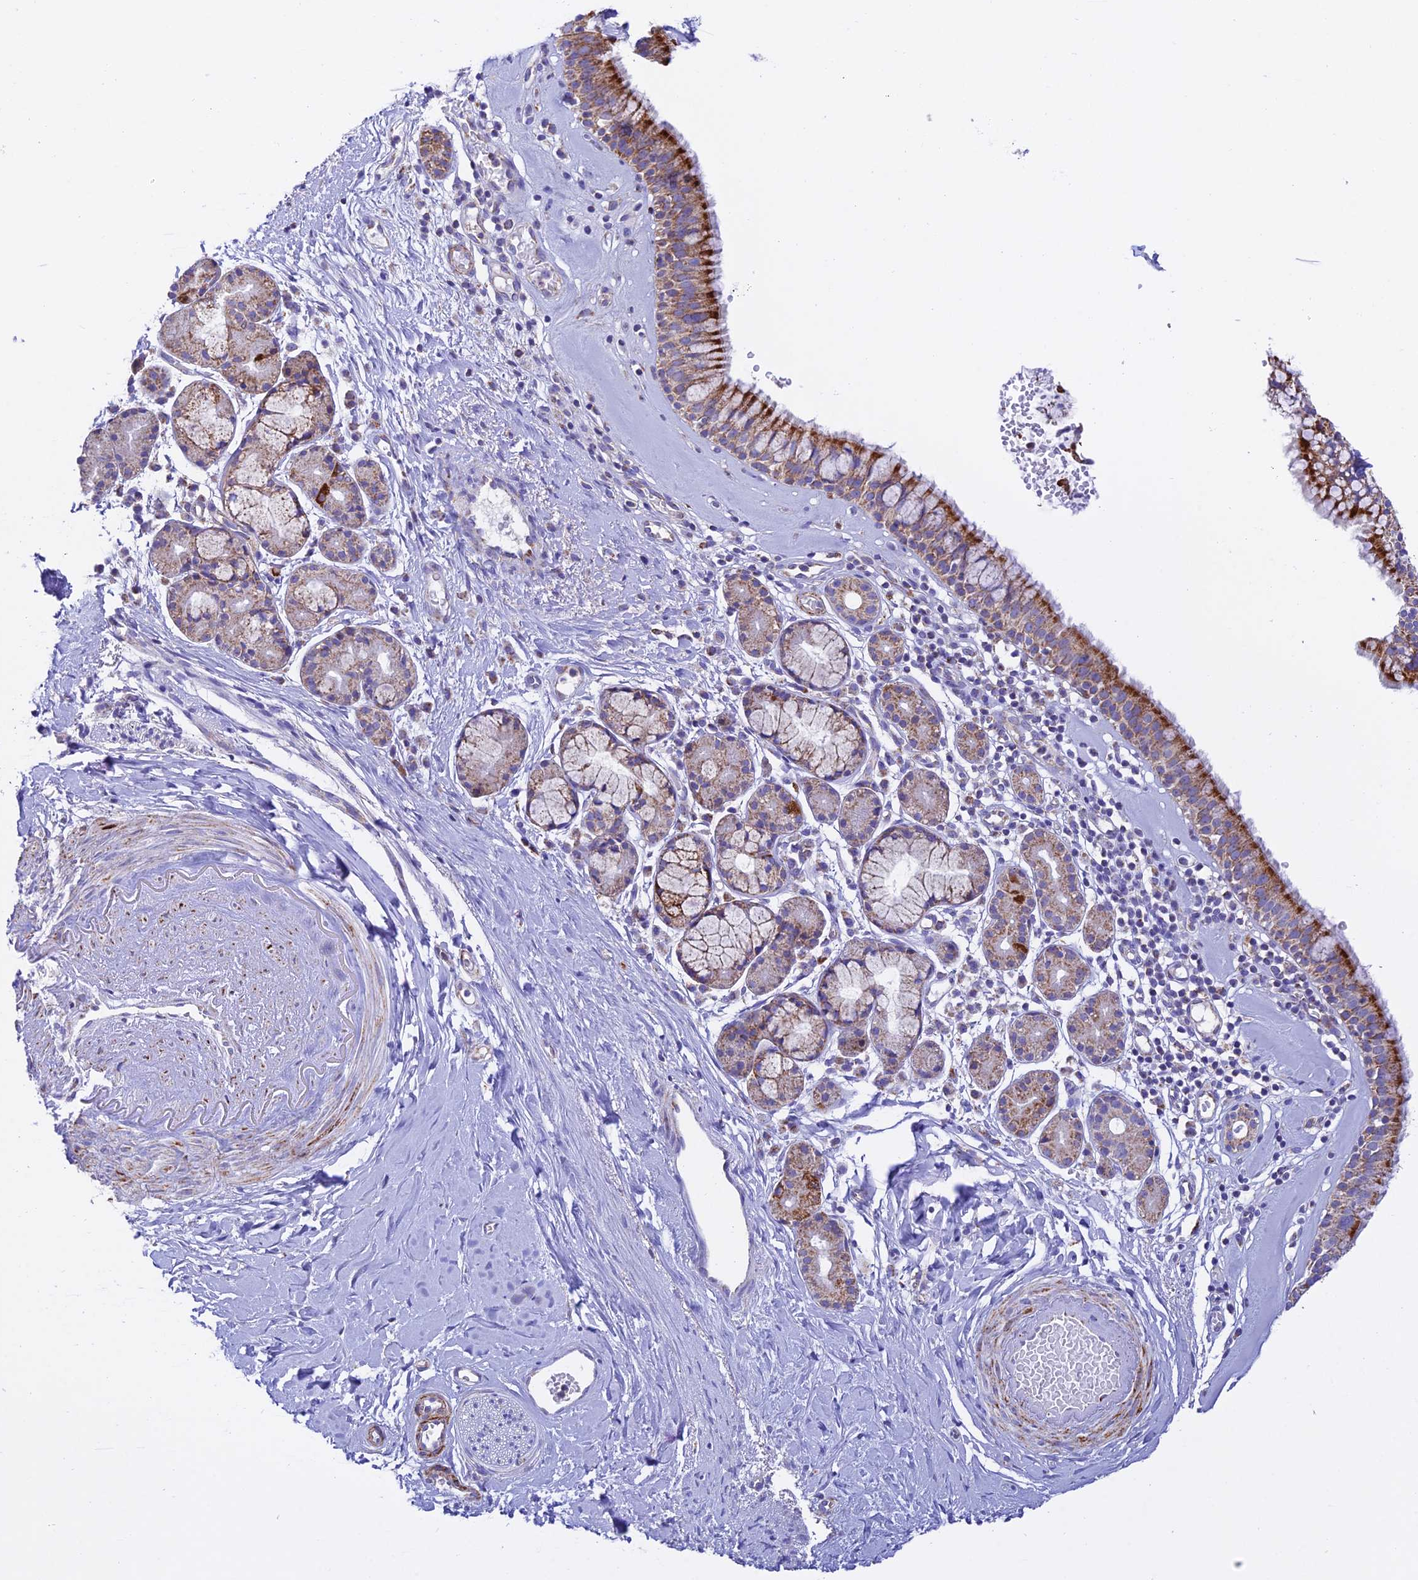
{"staining": {"intensity": "strong", "quantity": "25%-75%", "location": "cytoplasmic/membranous"}, "tissue": "nasopharynx", "cell_type": "Respiratory epithelial cells", "image_type": "normal", "snomed": [{"axis": "morphology", "description": "Normal tissue, NOS"}, {"axis": "topography", "description": "Nasopharynx"}], "caption": "A brown stain highlights strong cytoplasmic/membranous staining of a protein in respiratory epithelial cells of unremarkable nasopharynx.", "gene": "HSDL2", "patient": {"sex": "male", "age": 82}}